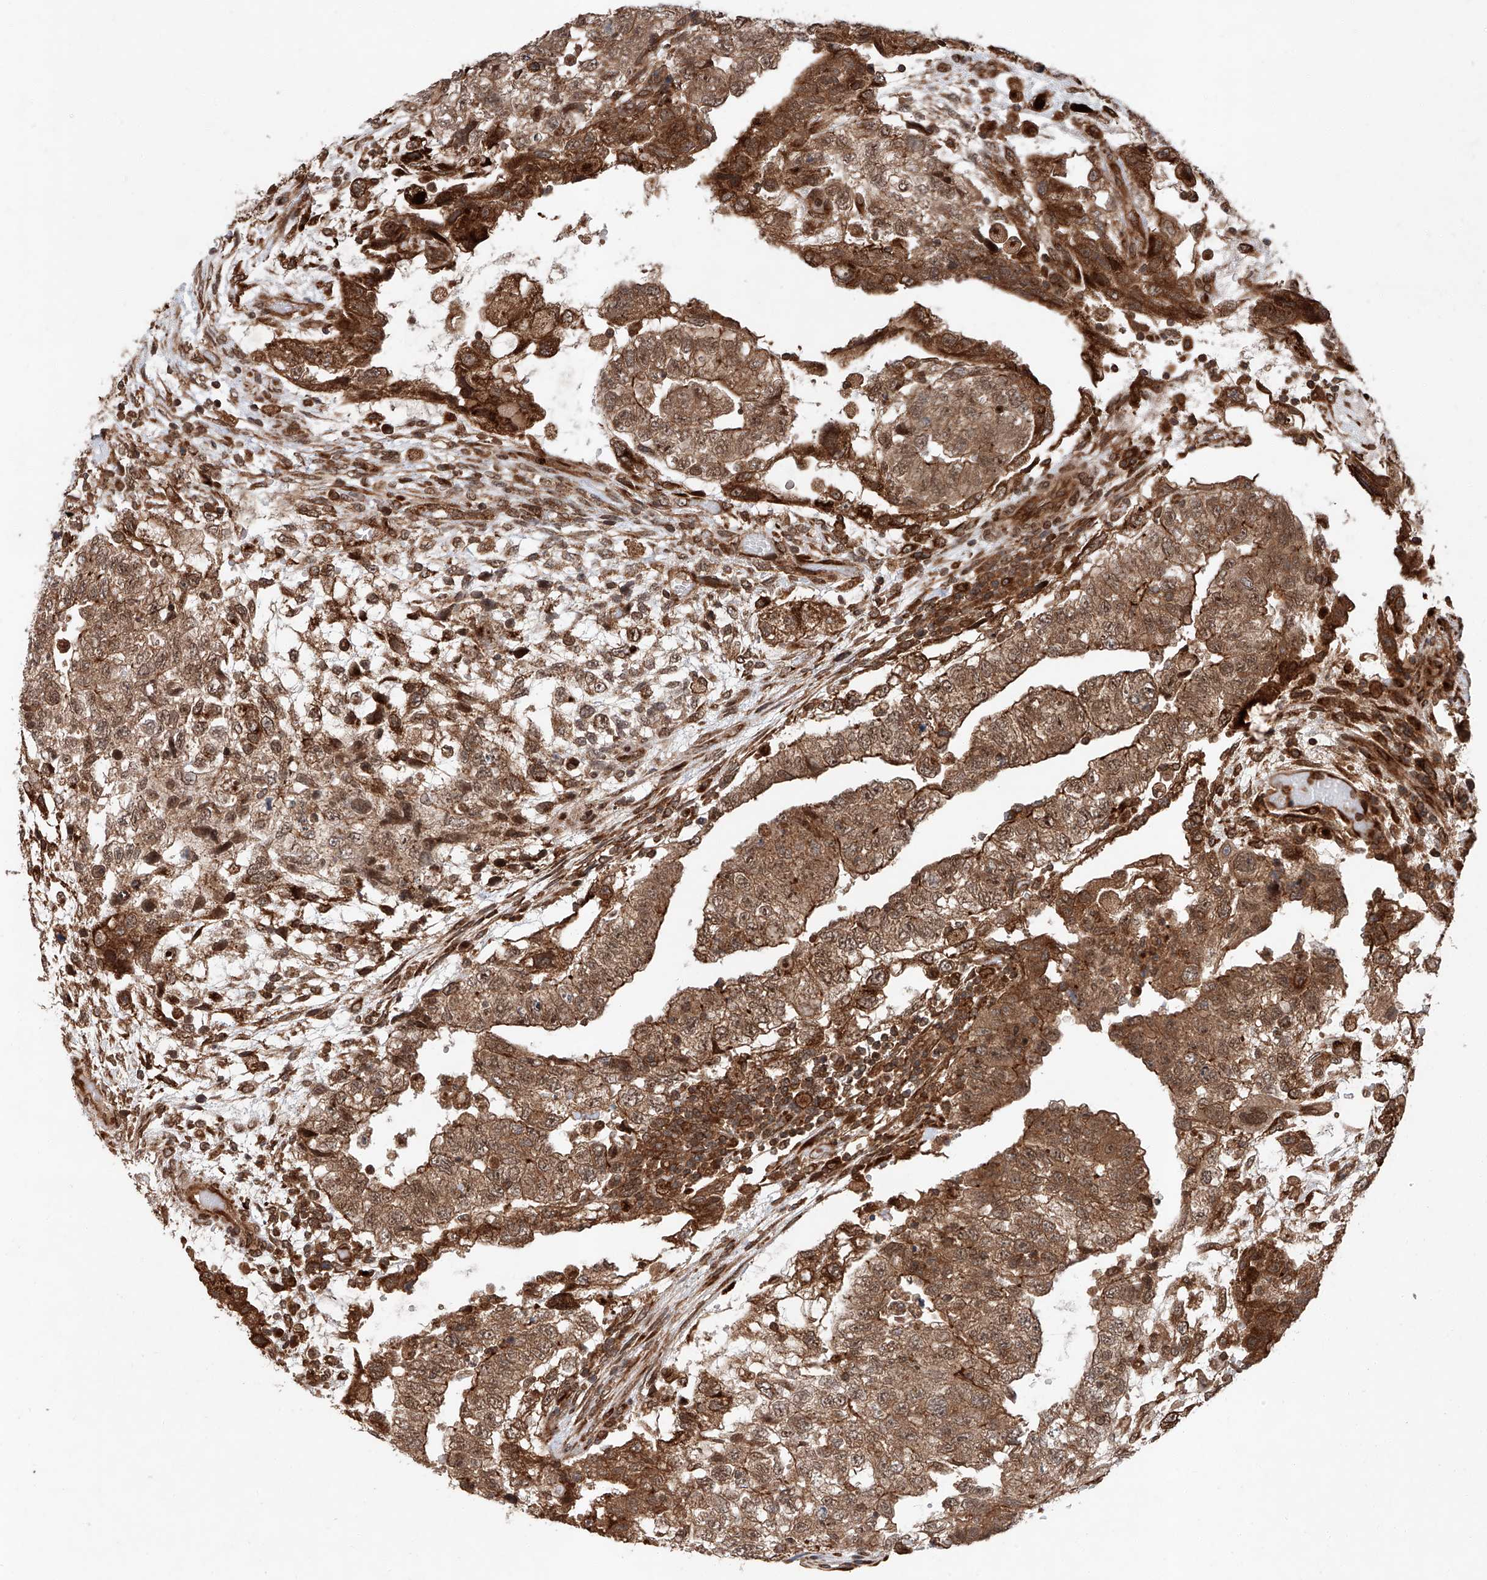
{"staining": {"intensity": "strong", "quantity": ">75%", "location": "cytoplasmic/membranous,nuclear"}, "tissue": "testis cancer", "cell_type": "Tumor cells", "image_type": "cancer", "snomed": [{"axis": "morphology", "description": "Carcinoma, Embryonal, NOS"}, {"axis": "topography", "description": "Testis"}], "caption": "An immunohistochemistry histopathology image of tumor tissue is shown. Protein staining in brown labels strong cytoplasmic/membranous and nuclear positivity in embryonal carcinoma (testis) within tumor cells.", "gene": "ZFP28", "patient": {"sex": "male", "age": 36}}